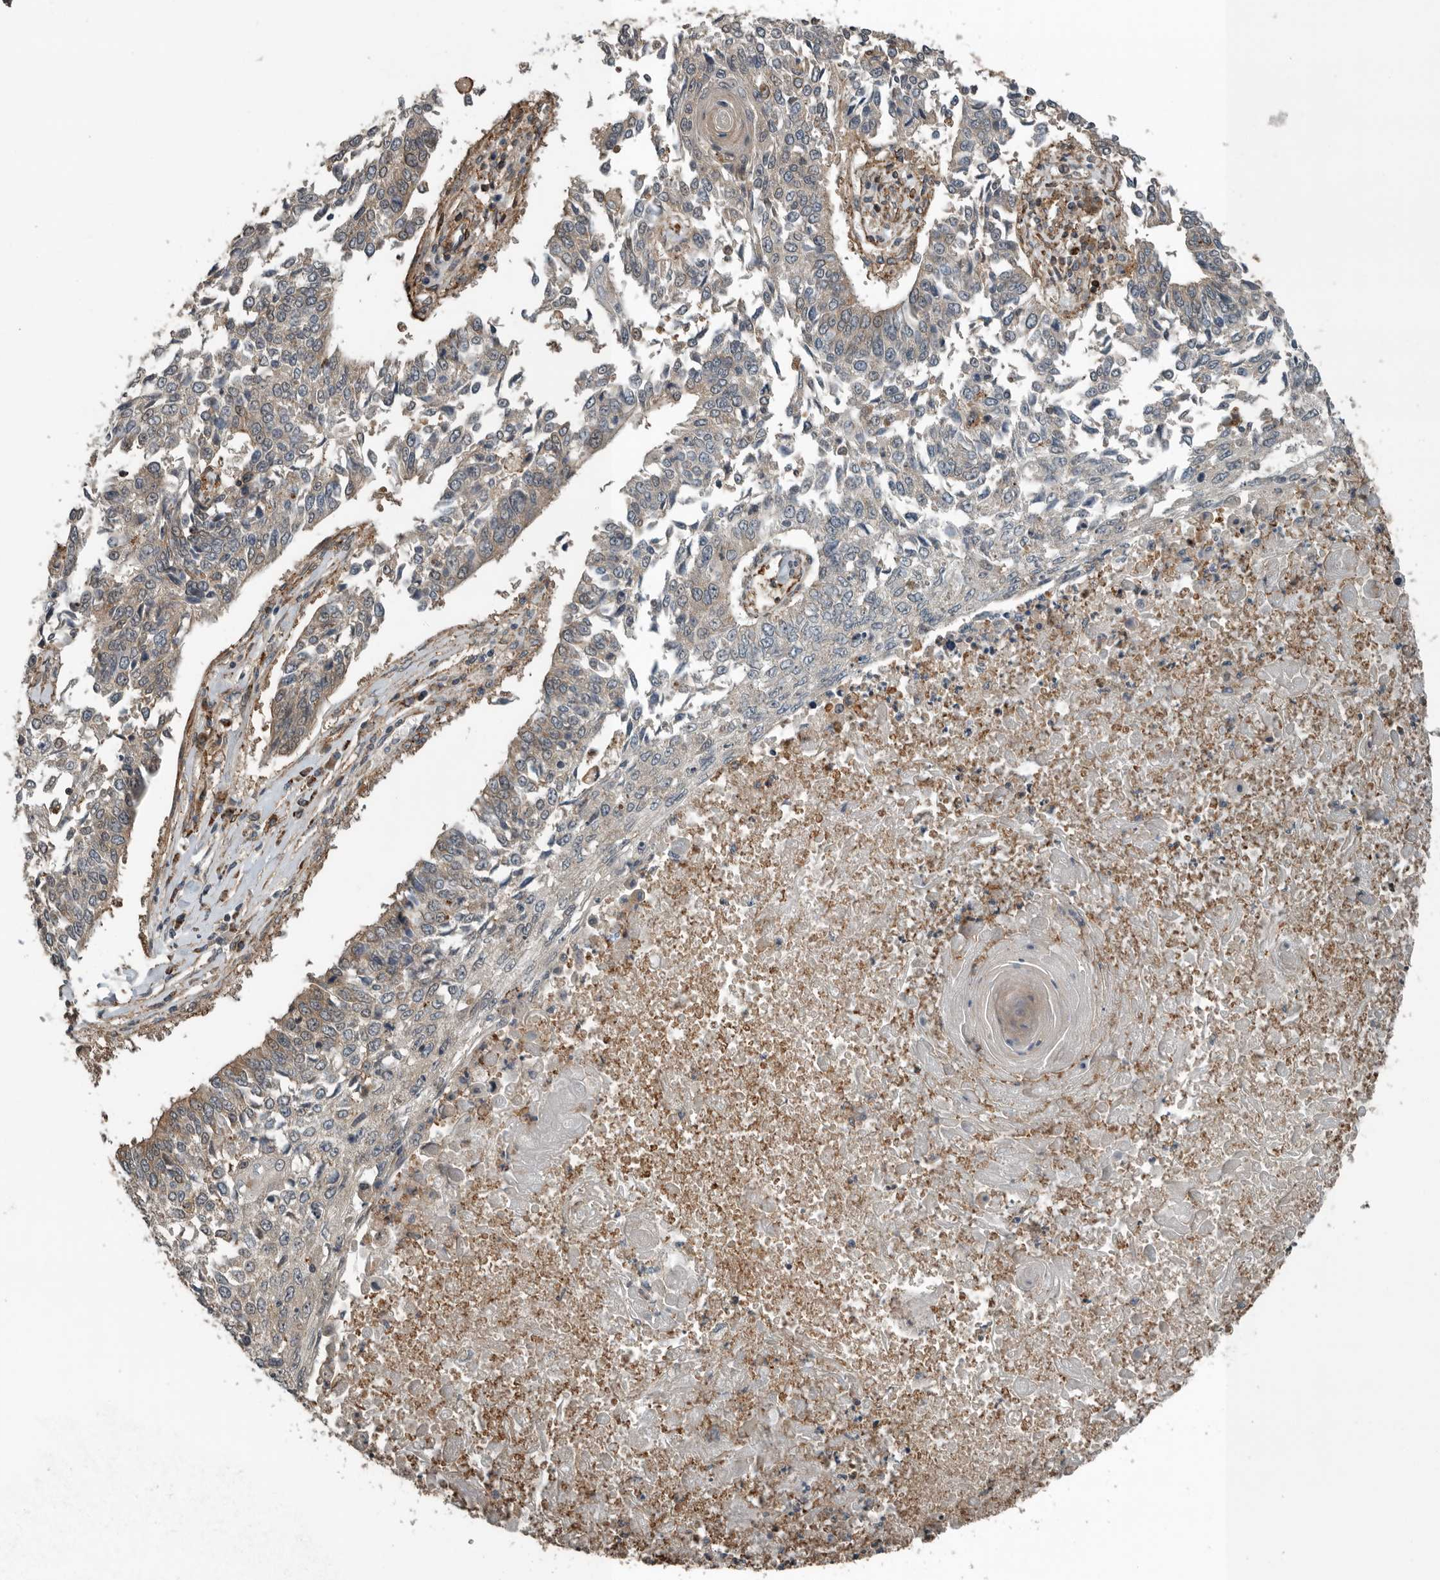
{"staining": {"intensity": "weak", "quantity": "25%-75%", "location": "cytoplasmic/membranous"}, "tissue": "lung cancer", "cell_type": "Tumor cells", "image_type": "cancer", "snomed": [{"axis": "morphology", "description": "Normal tissue, NOS"}, {"axis": "morphology", "description": "Squamous cell carcinoma, NOS"}, {"axis": "topography", "description": "Cartilage tissue"}, {"axis": "topography", "description": "Bronchus"}, {"axis": "topography", "description": "Lung"}, {"axis": "topography", "description": "Peripheral nerve tissue"}], "caption": "Brown immunohistochemical staining in human lung squamous cell carcinoma exhibits weak cytoplasmic/membranous staining in about 25%-75% of tumor cells.", "gene": "AMFR", "patient": {"sex": "female", "age": 49}}